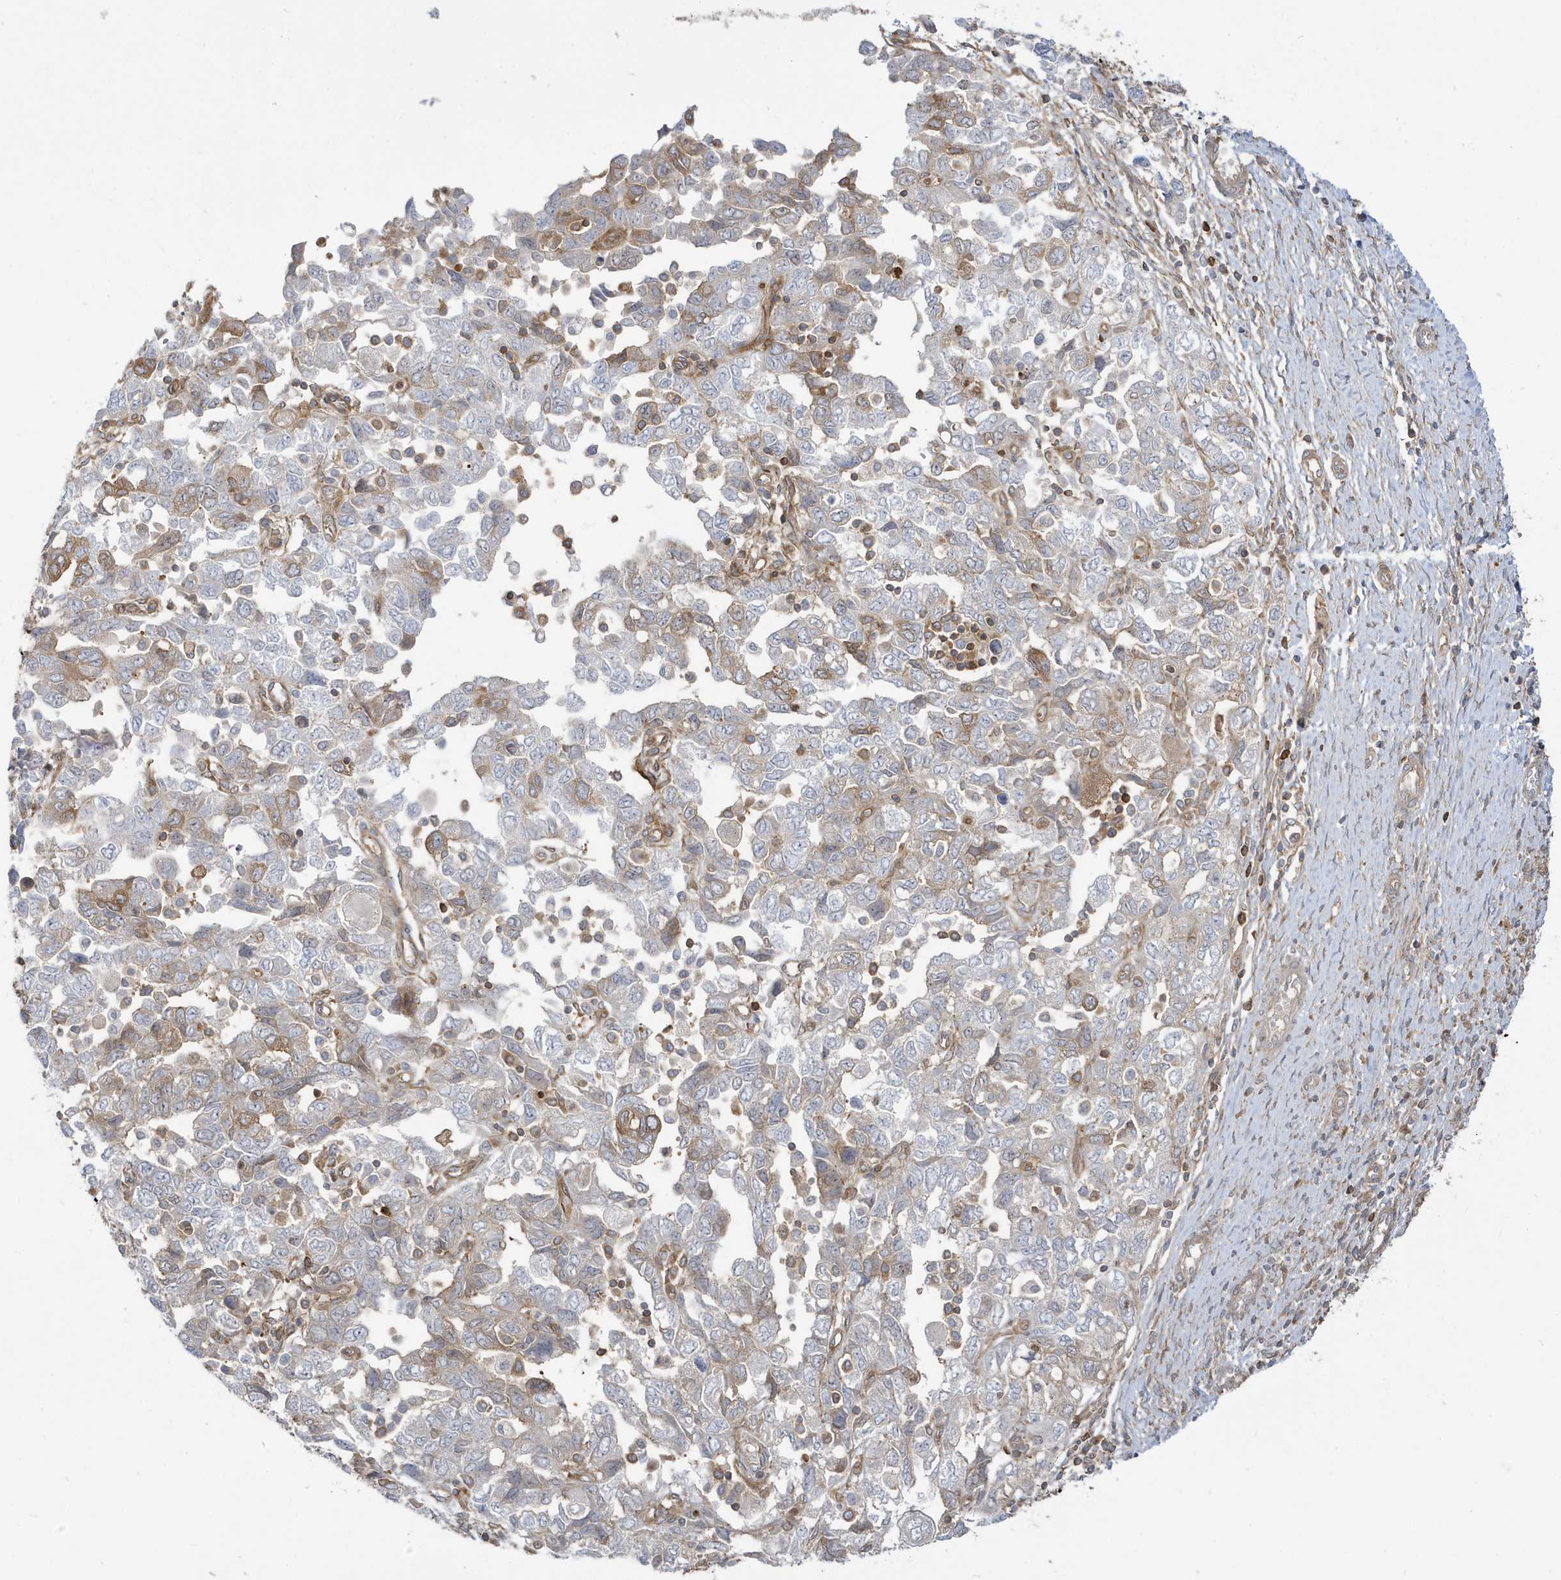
{"staining": {"intensity": "moderate", "quantity": "<25%", "location": "cytoplasmic/membranous"}, "tissue": "ovarian cancer", "cell_type": "Tumor cells", "image_type": "cancer", "snomed": [{"axis": "morphology", "description": "Carcinoma, NOS"}, {"axis": "morphology", "description": "Cystadenocarcinoma, serous, NOS"}, {"axis": "topography", "description": "Ovary"}], "caption": "Human carcinoma (ovarian) stained with a protein marker displays moderate staining in tumor cells.", "gene": "STAM", "patient": {"sex": "female", "age": 69}}